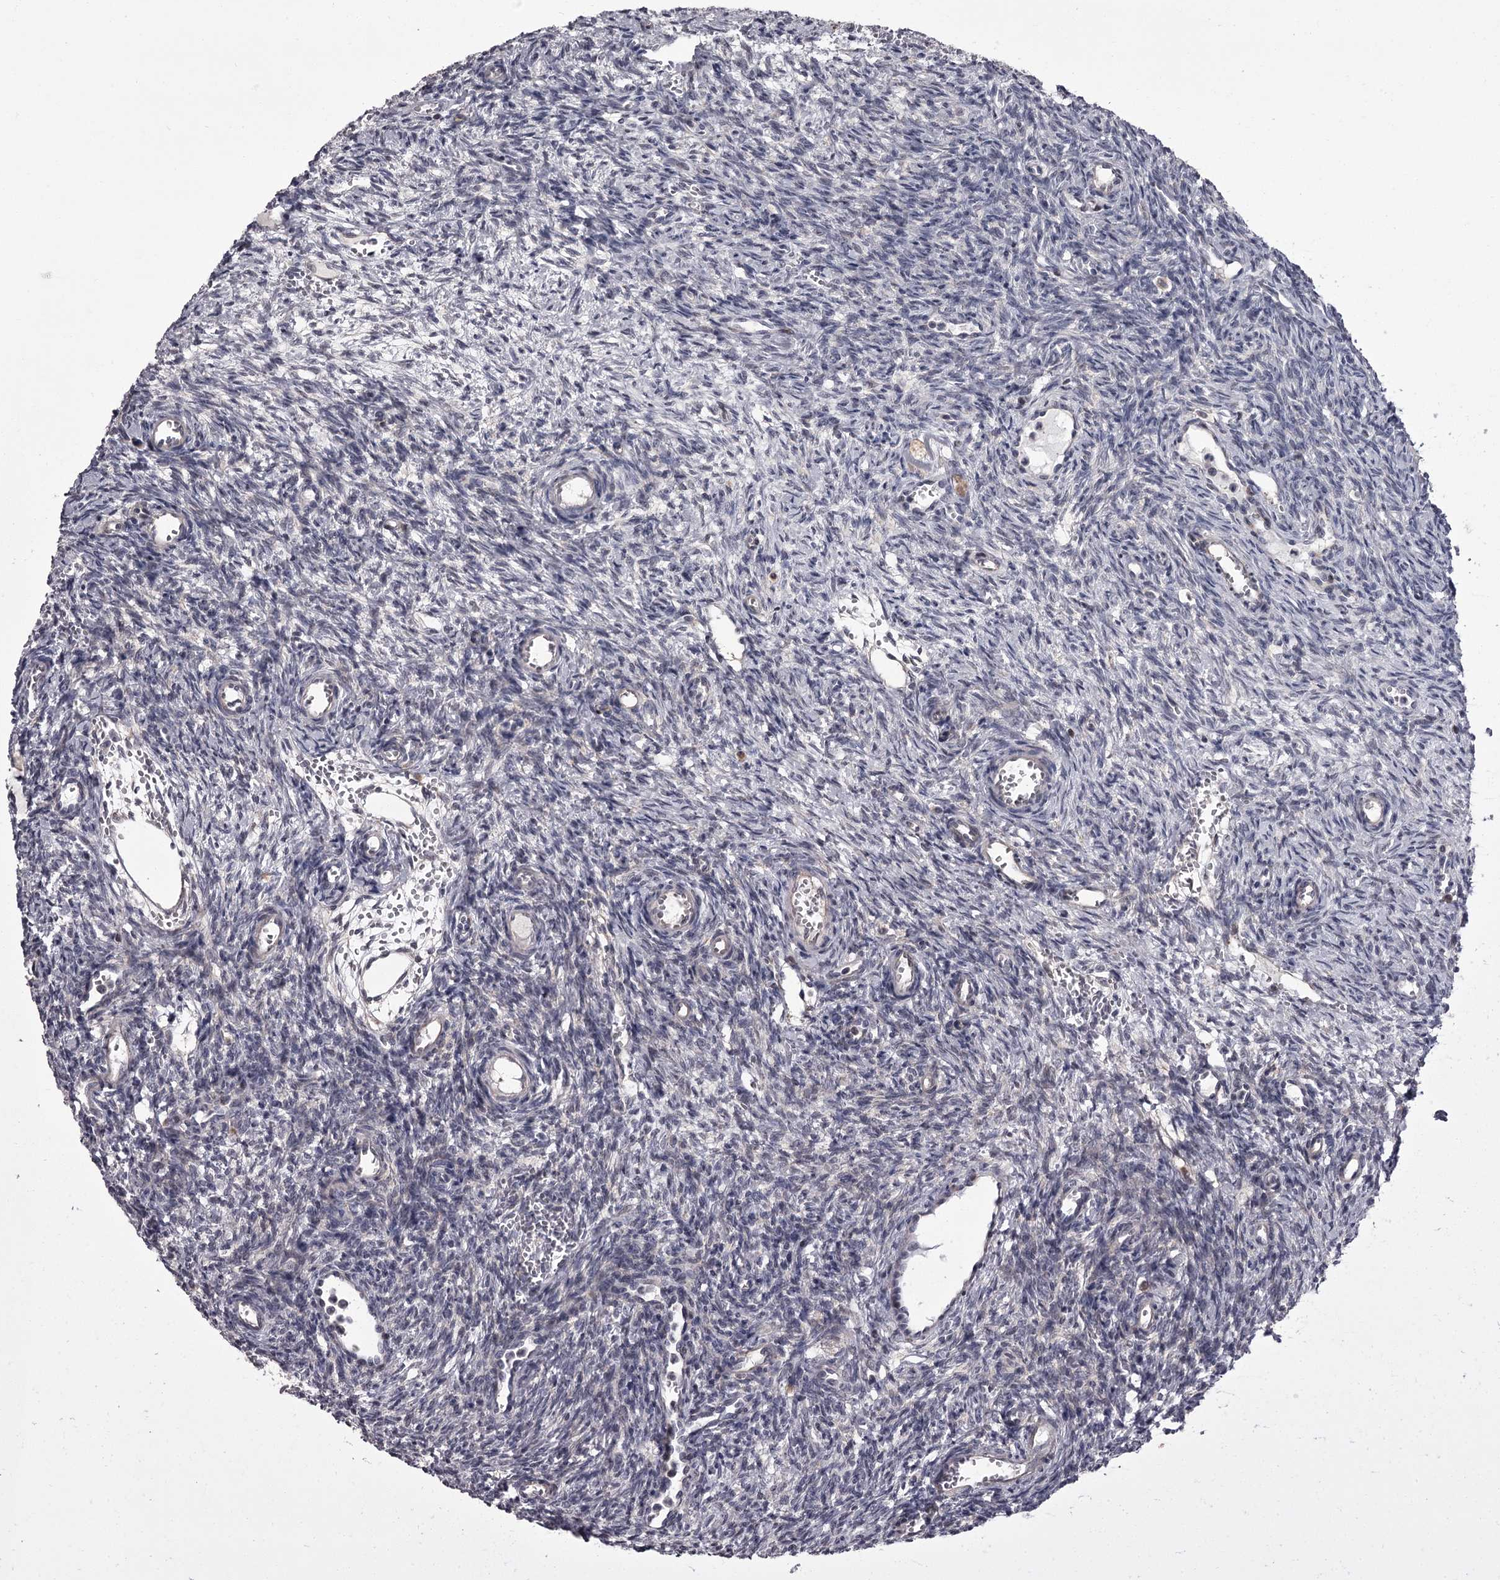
{"staining": {"intensity": "negative", "quantity": "none", "location": "none"}, "tissue": "ovary", "cell_type": "Ovarian stroma cells", "image_type": "normal", "snomed": [{"axis": "morphology", "description": "Normal tissue, NOS"}, {"axis": "topography", "description": "Ovary"}], "caption": "The micrograph shows no significant expression in ovarian stroma cells of ovary.", "gene": "CCDC92", "patient": {"sex": "female", "age": 39}}